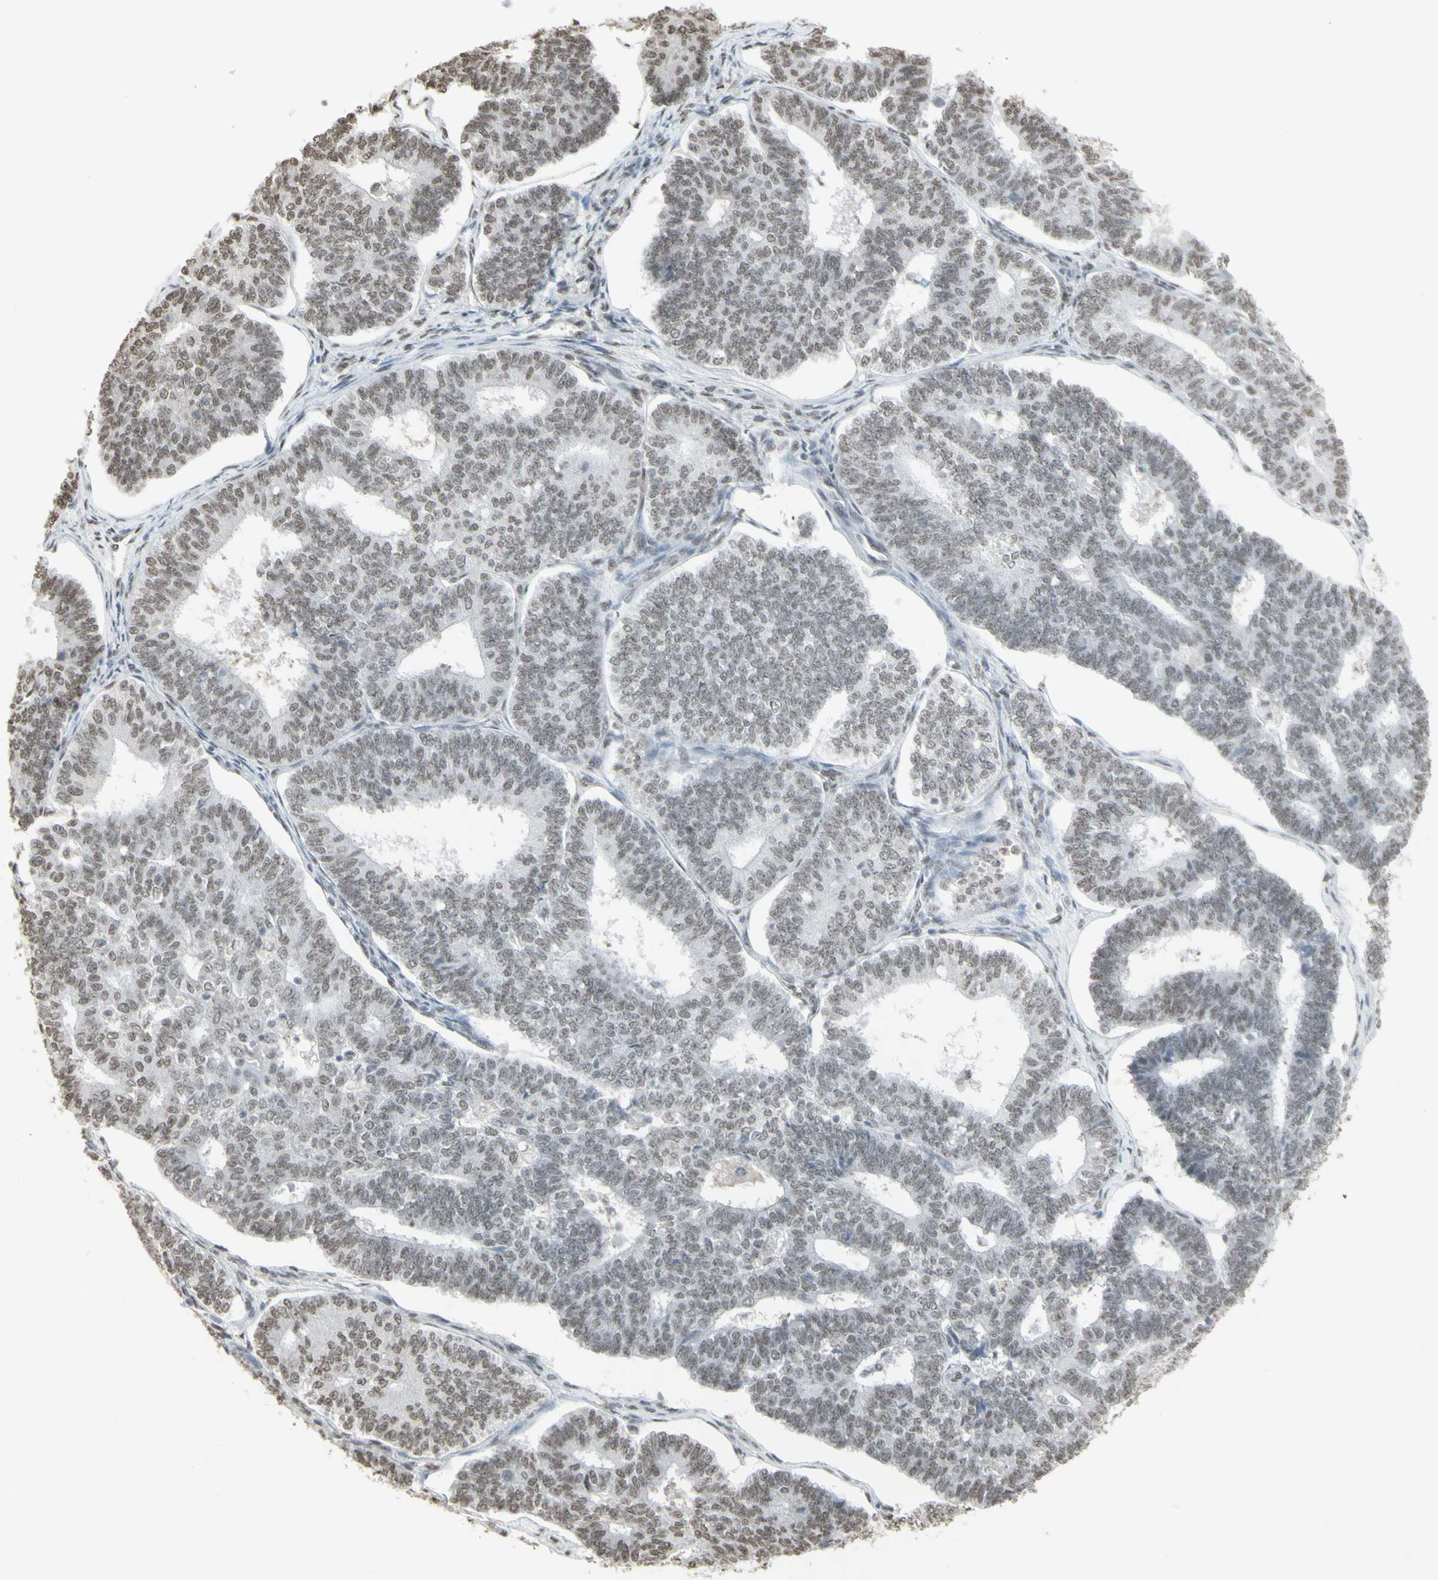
{"staining": {"intensity": "weak", "quantity": ">75%", "location": "nuclear"}, "tissue": "endometrial cancer", "cell_type": "Tumor cells", "image_type": "cancer", "snomed": [{"axis": "morphology", "description": "Adenocarcinoma, NOS"}, {"axis": "topography", "description": "Endometrium"}], "caption": "DAB immunohistochemical staining of human endometrial cancer reveals weak nuclear protein positivity in approximately >75% of tumor cells. Immunohistochemistry (ihc) stains the protein of interest in brown and the nuclei are stained blue.", "gene": "TRIM28", "patient": {"sex": "female", "age": 70}}